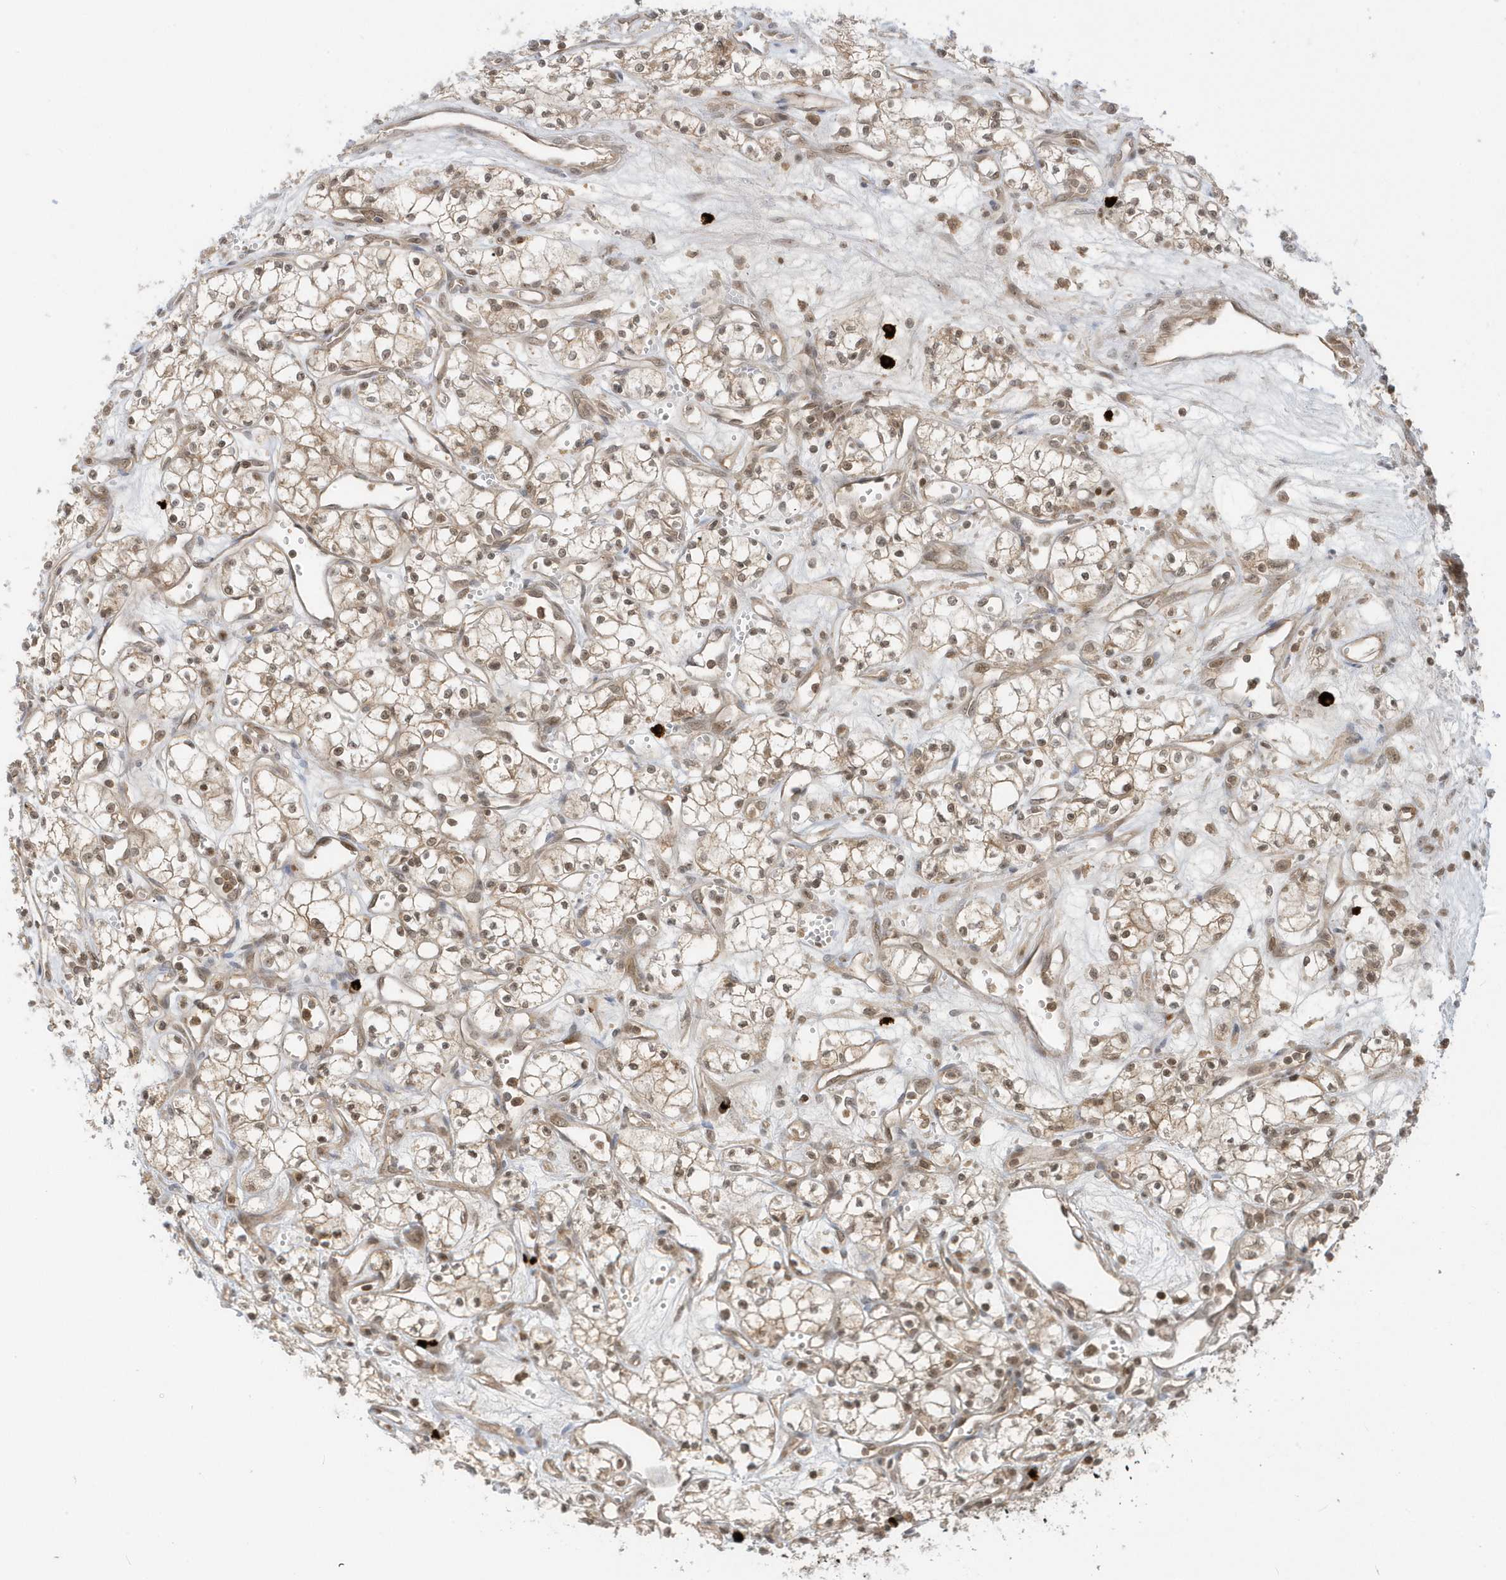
{"staining": {"intensity": "weak", "quantity": ">75%", "location": "cytoplasmic/membranous,nuclear"}, "tissue": "renal cancer", "cell_type": "Tumor cells", "image_type": "cancer", "snomed": [{"axis": "morphology", "description": "Adenocarcinoma, NOS"}, {"axis": "topography", "description": "Kidney"}], "caption": "Immunohistochemical staining of human renal cancer (adenocarcinoma) shows weak cytoplasmic/membranous and nuclear protein staining in about >75% of tumor cells.", "gene": "PPP1R7", "patient": {"sex": "male", "age": 59}}